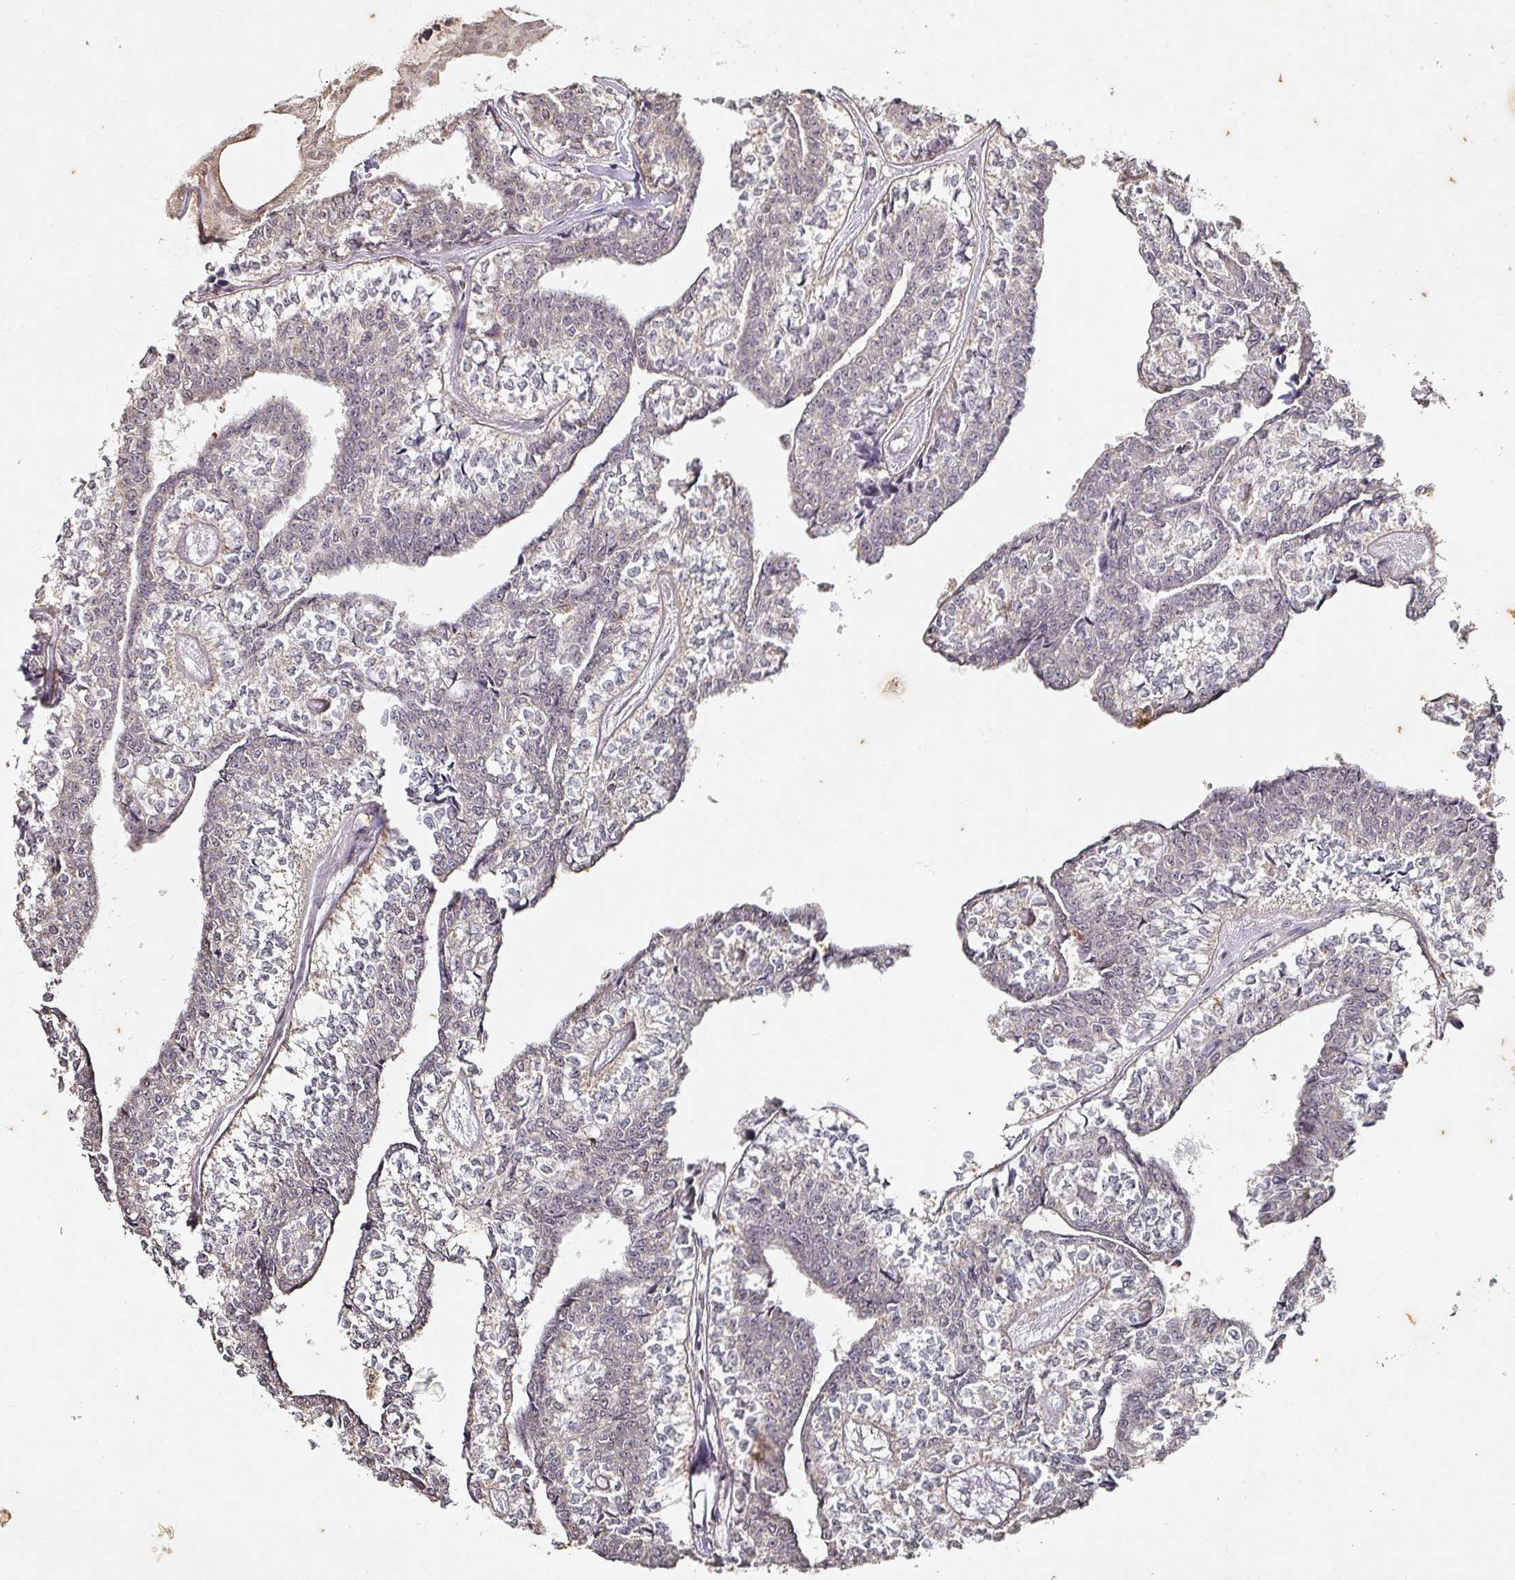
{"staining": {"intensity": "negative", "quantity": "none", "location": "none"}, "tissue": "head and neck cancer", "cell_type": "Tumor cells", "image_type": "cancer", "snomed": [{"axis": "morphology", "description": "Adenocarcinoma, NOS"}, {"axis": "topography", "description": "Head-Neck"}], "caption": "IHC micrograph of human head and neck cancer (adenocarcinoma) stained for a protein (brown), which shows no staining in tumor cells.", "gene": "CAPN5", "patient": {"sex": "female", "age": 73}}